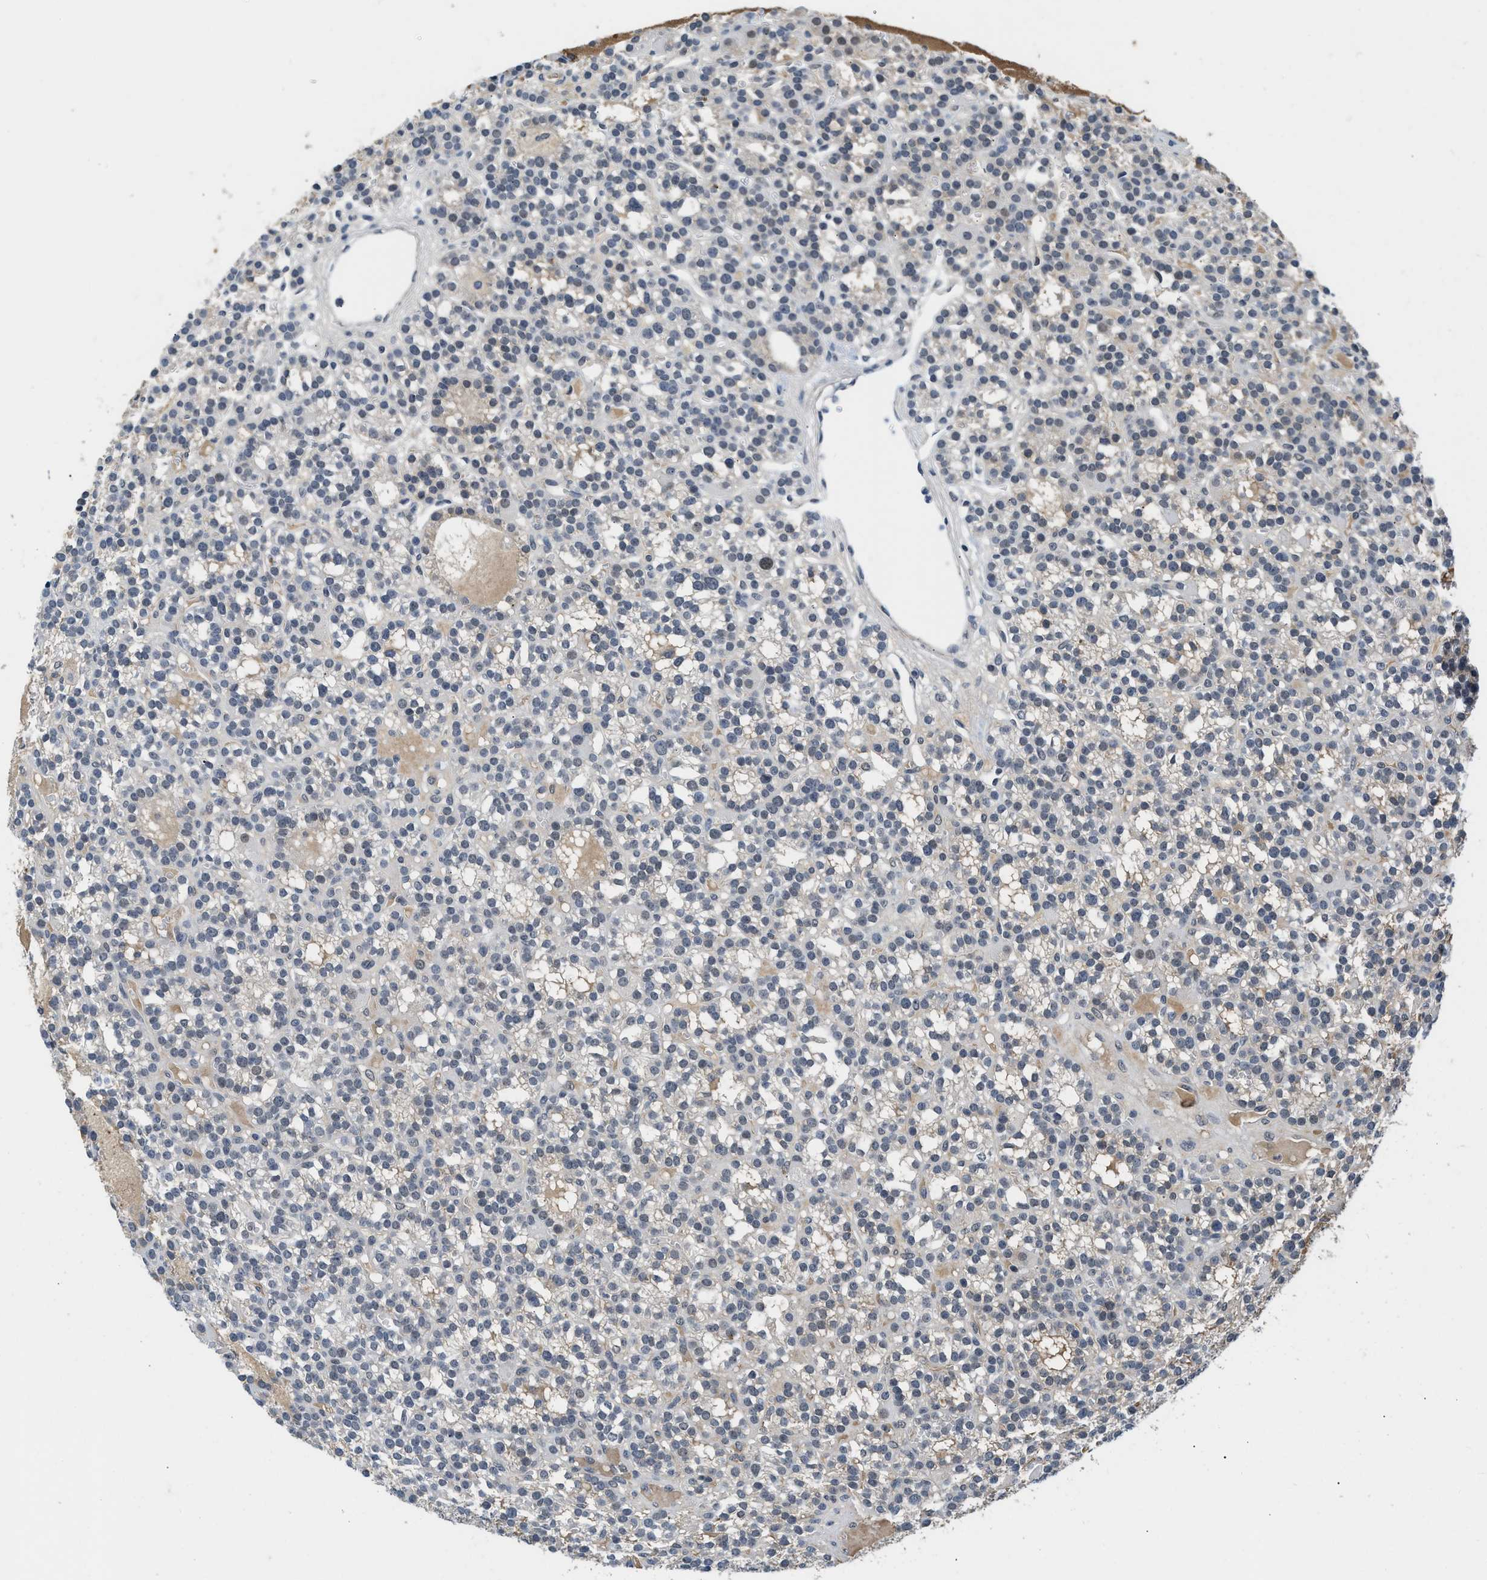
{"staining": {"intensity": "negative", "quantity": "none", "location": "none"}, "tissue": "parathyroid gland", "cell_type": "Glandular cells", "image_type": "normal", "snomed": [{"axis": "morphology", "description": "Normal tissue, NOS"}, {"axis": "morphology", "description": "Adenoma, NOS"}, {"axis": "topography", "description": "Parathyroid gland"}], "caption": "Benign parathyroid gland was stained to show a protein in brown. There is no significant positivity in glandular cells.", "gene": "TERF2IP", "patient": {"sex": "female", "age": 58}}